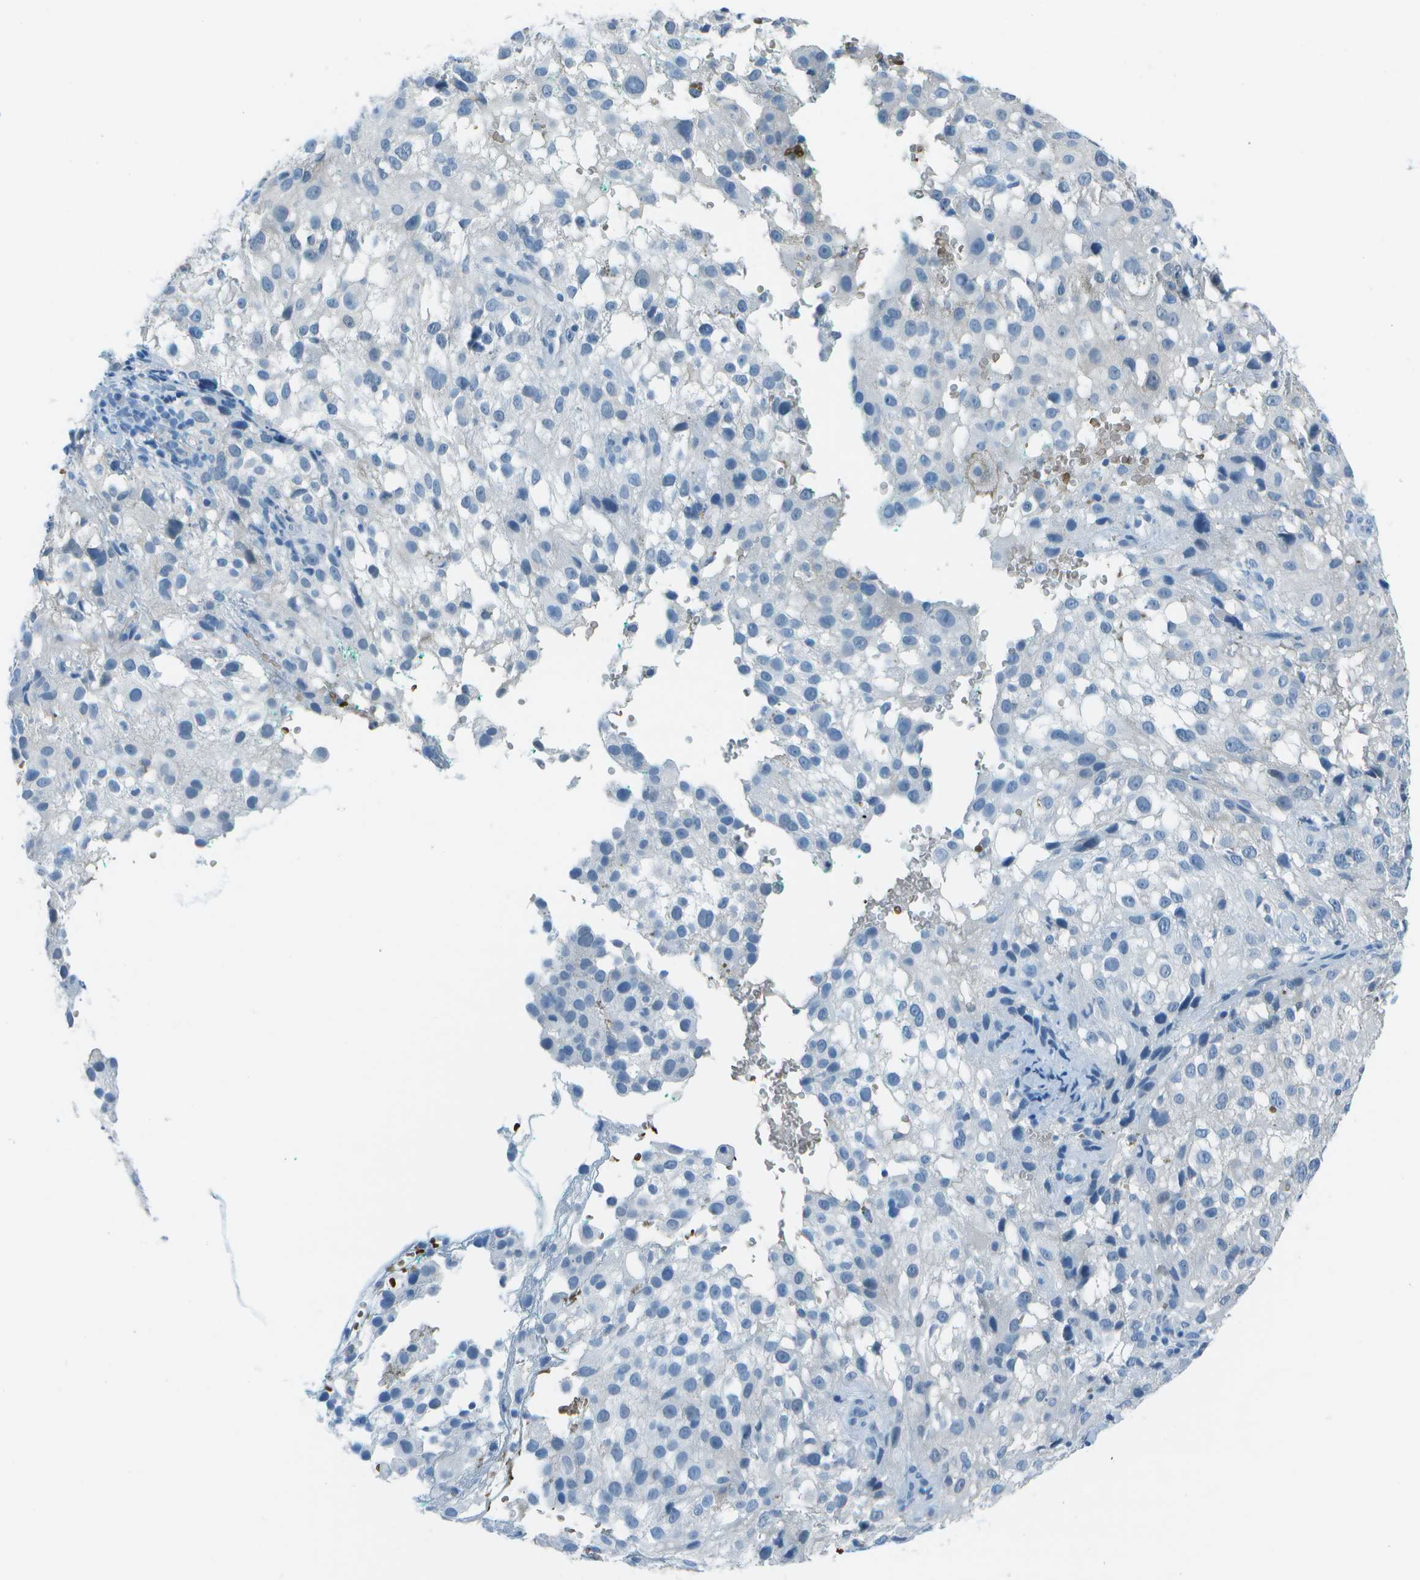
{"staining": {"intensity": "negative", "quantity": "none", "location": "none"}, "tissue": "melanoma", "cell_type": "Tumor cells", "image_type": "cancer", "snomed": [{"axis": "morphology", "description": "Necrosis, NOS"}, {"axis": "morphology", "description": "Malignant melanoma, NOS"}, {"axis": "topography", "description": "Skin"}], "caption": "Histopathology image shows no significant protein positivity in tumor cells of melanoma.", "gene": "ASL", "patient": {"sex": "female", "age": 87}}